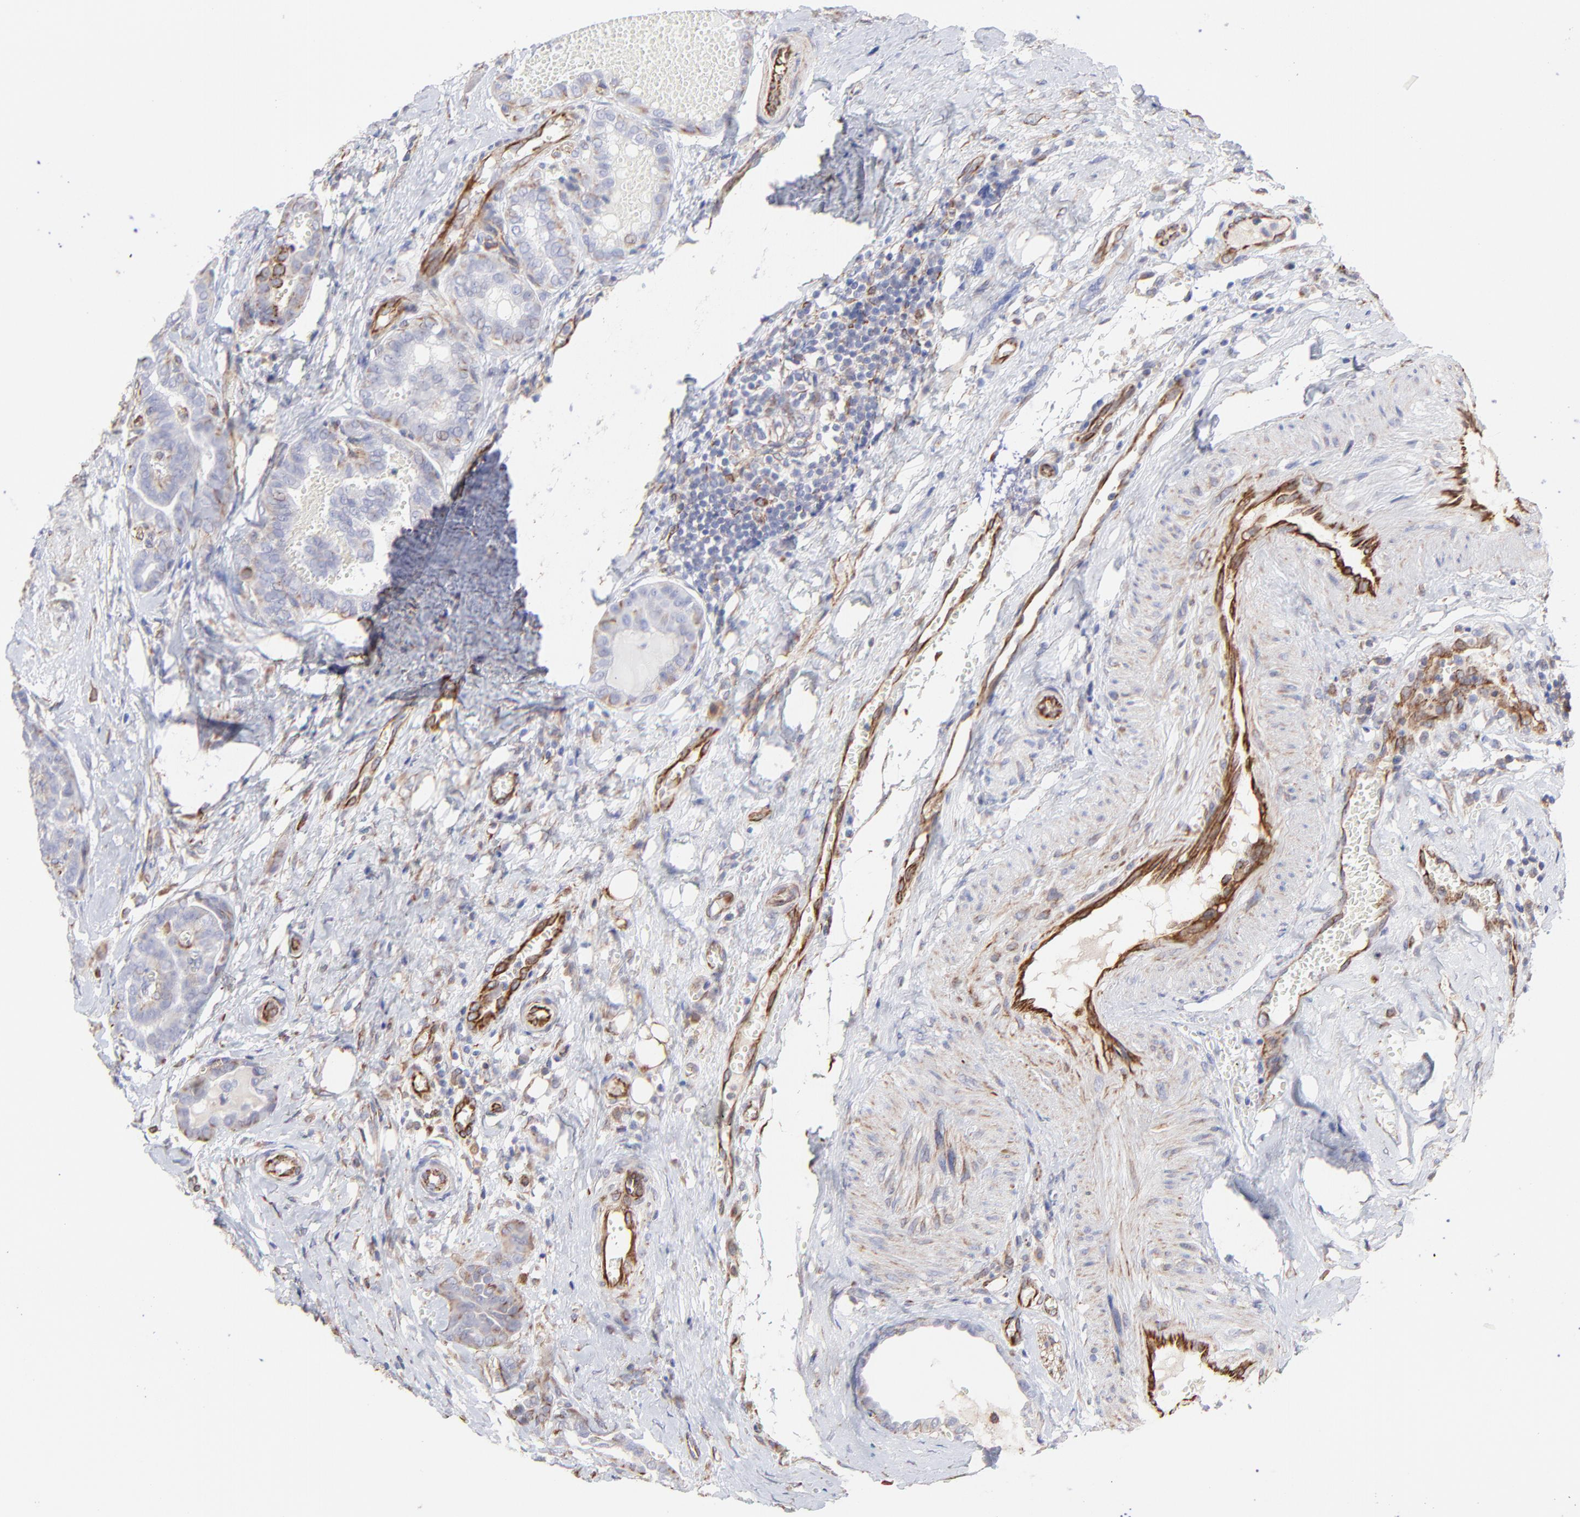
{"staining": {"intensity": "weak", "quantity": "<25%", "location": "cytoplasmic/membranous"}, "tissue": "thyroid cancer", "cell_type": "Tumor cells", "image_type": "cancer", "snomed": [{"axis": "morphology", "description": "Carcinoma, NOS"}, {"axis": "topography", "description": "Thyroid gland"}], "caption": "Human thyroid cancer (carcinoma) stained for a protein using immunohistochemistry demonstrates no positivity in tumor cells.", "gene": "COX8C", "patient": {"sex": "female", "age": 91}}